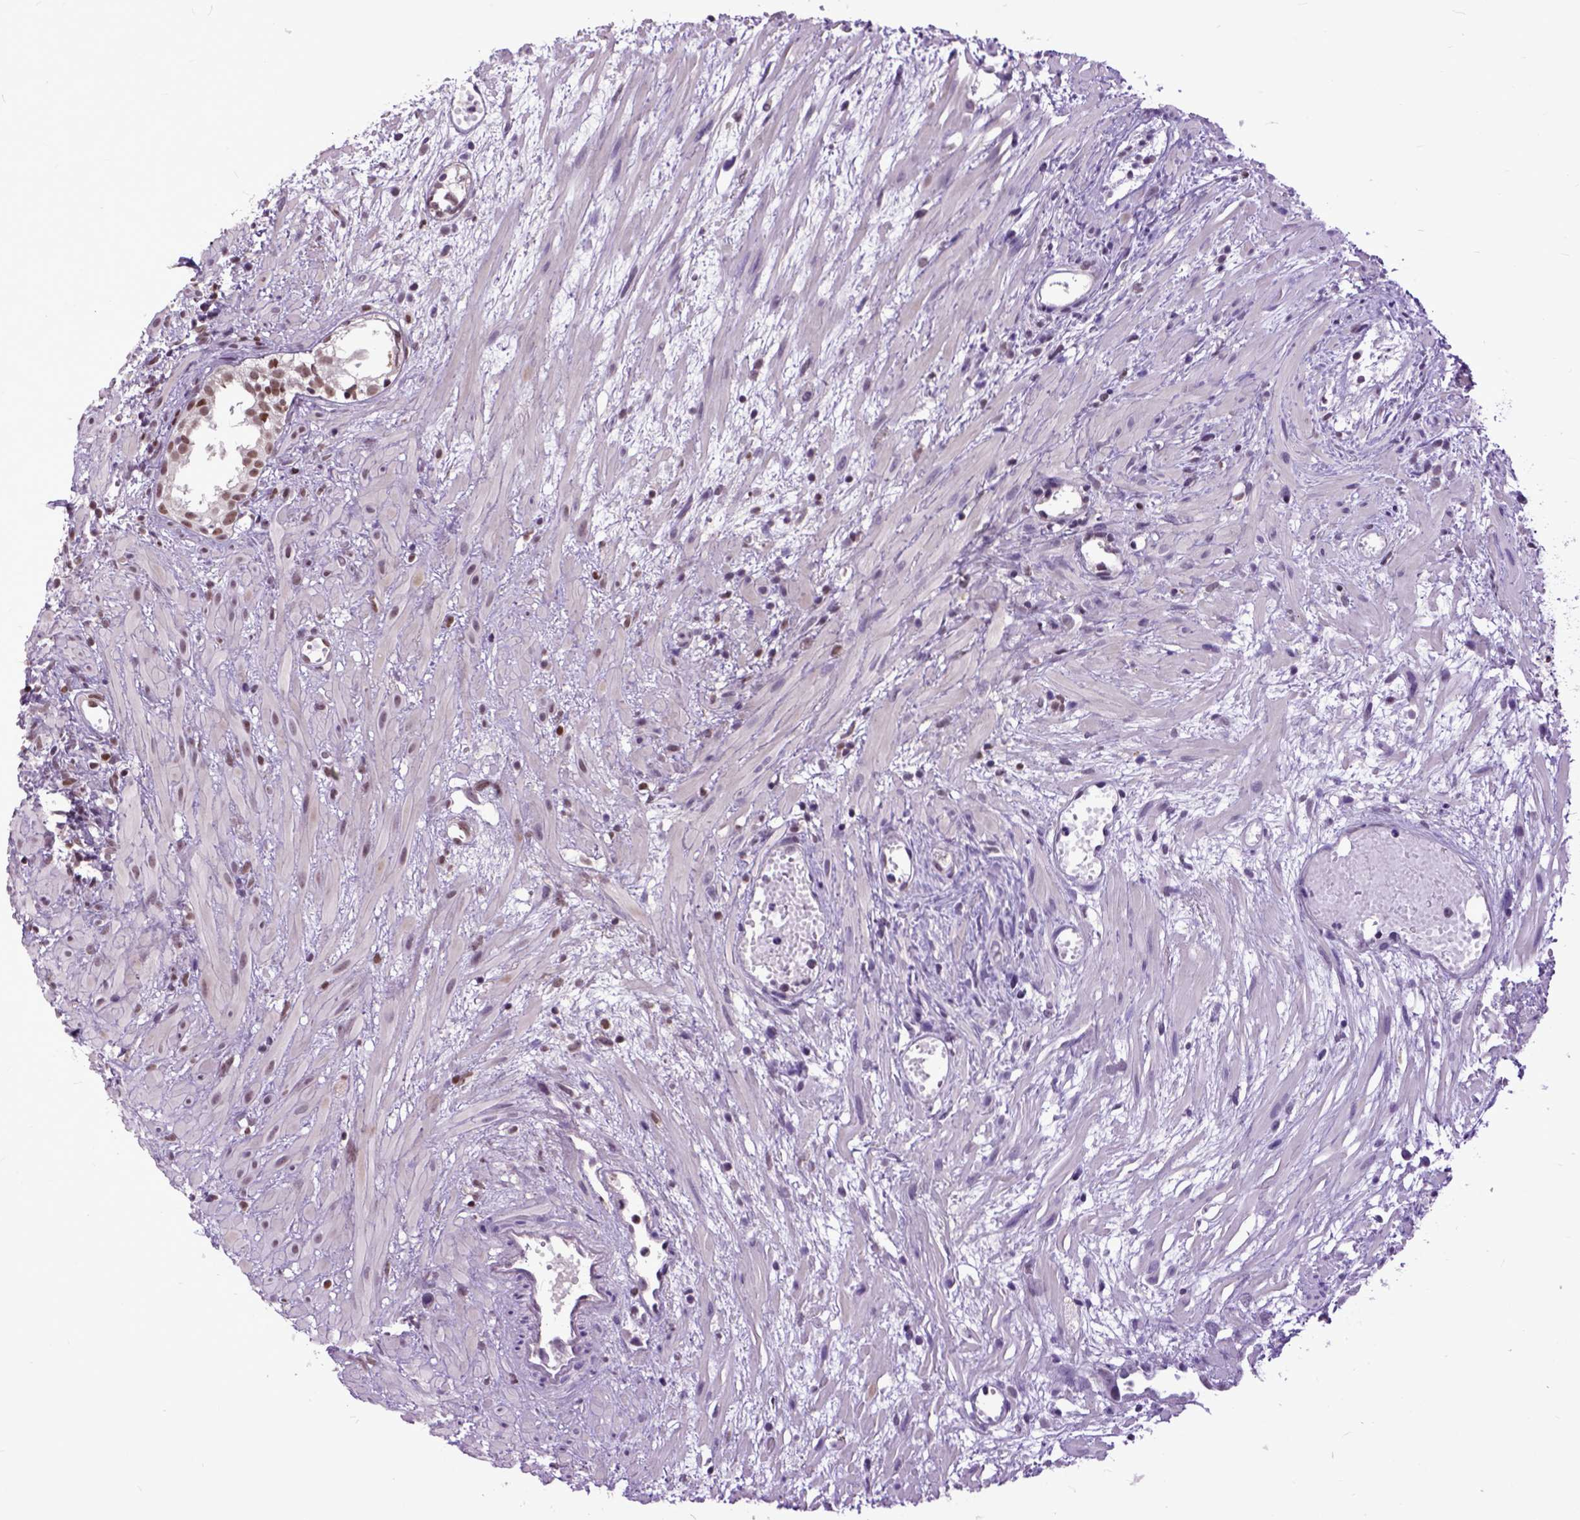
{"staining": {"intensity": "moderate", "quantity": ">75%", "location": "cytoplasmic/membranous"}, "tissue": "prostate cancer", "cell_type": "Tumor cells", "image_type": "cancer", "snomed": [{"axis": "morphology", "description": "Adenocarcinoma, High grade"}, {"axis": "topography", "description": "Prostate"}], "caption": "Immunohistochemical staining of high-grade adenocarcinoma (prostate) reveals moderate cytoplasmic/membranous protein positivity in about >75% of tumor cells. (brown staining indicates protein expression, while blue staining denotes nuclei).", "gene": "RCC2", "patient": {"sex": "male", "age": 79}}